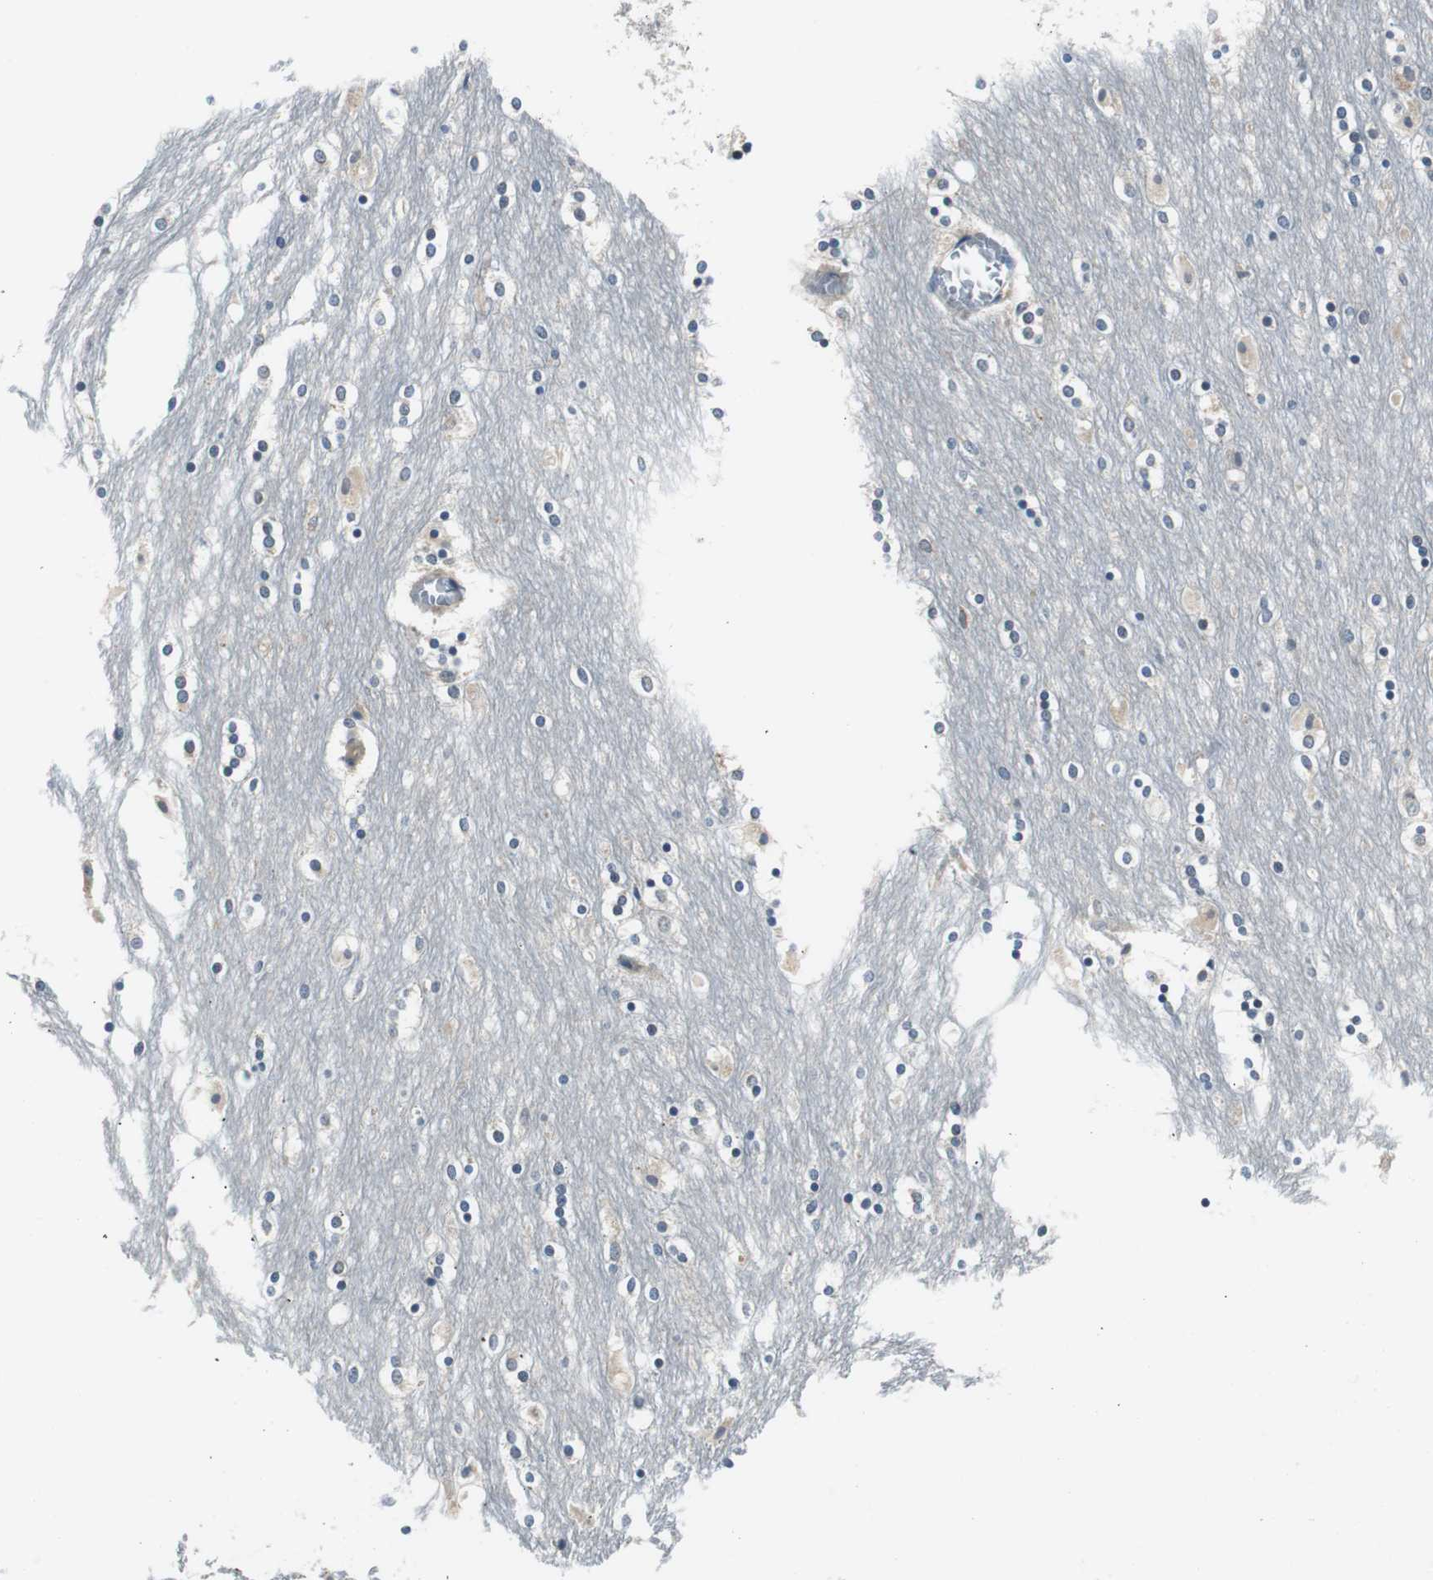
{"staining": {"intensity": "negative", "quantity": "none", "location": "none"}, "tissue": "caudate", "cell_type": "Glial cells", "image_type": "normal", "snomed": [{"axis": "morphology", "description": "Normal tissue, NOS"}, {"axis": "topography", "description": "Lateral ventricle wall"}], "caption": "Caudate was stained to show a protein in brown. There is no significant expression in glial cells.", "gene": "PLAA", "patient": {"sex": "female", "age": 54}}